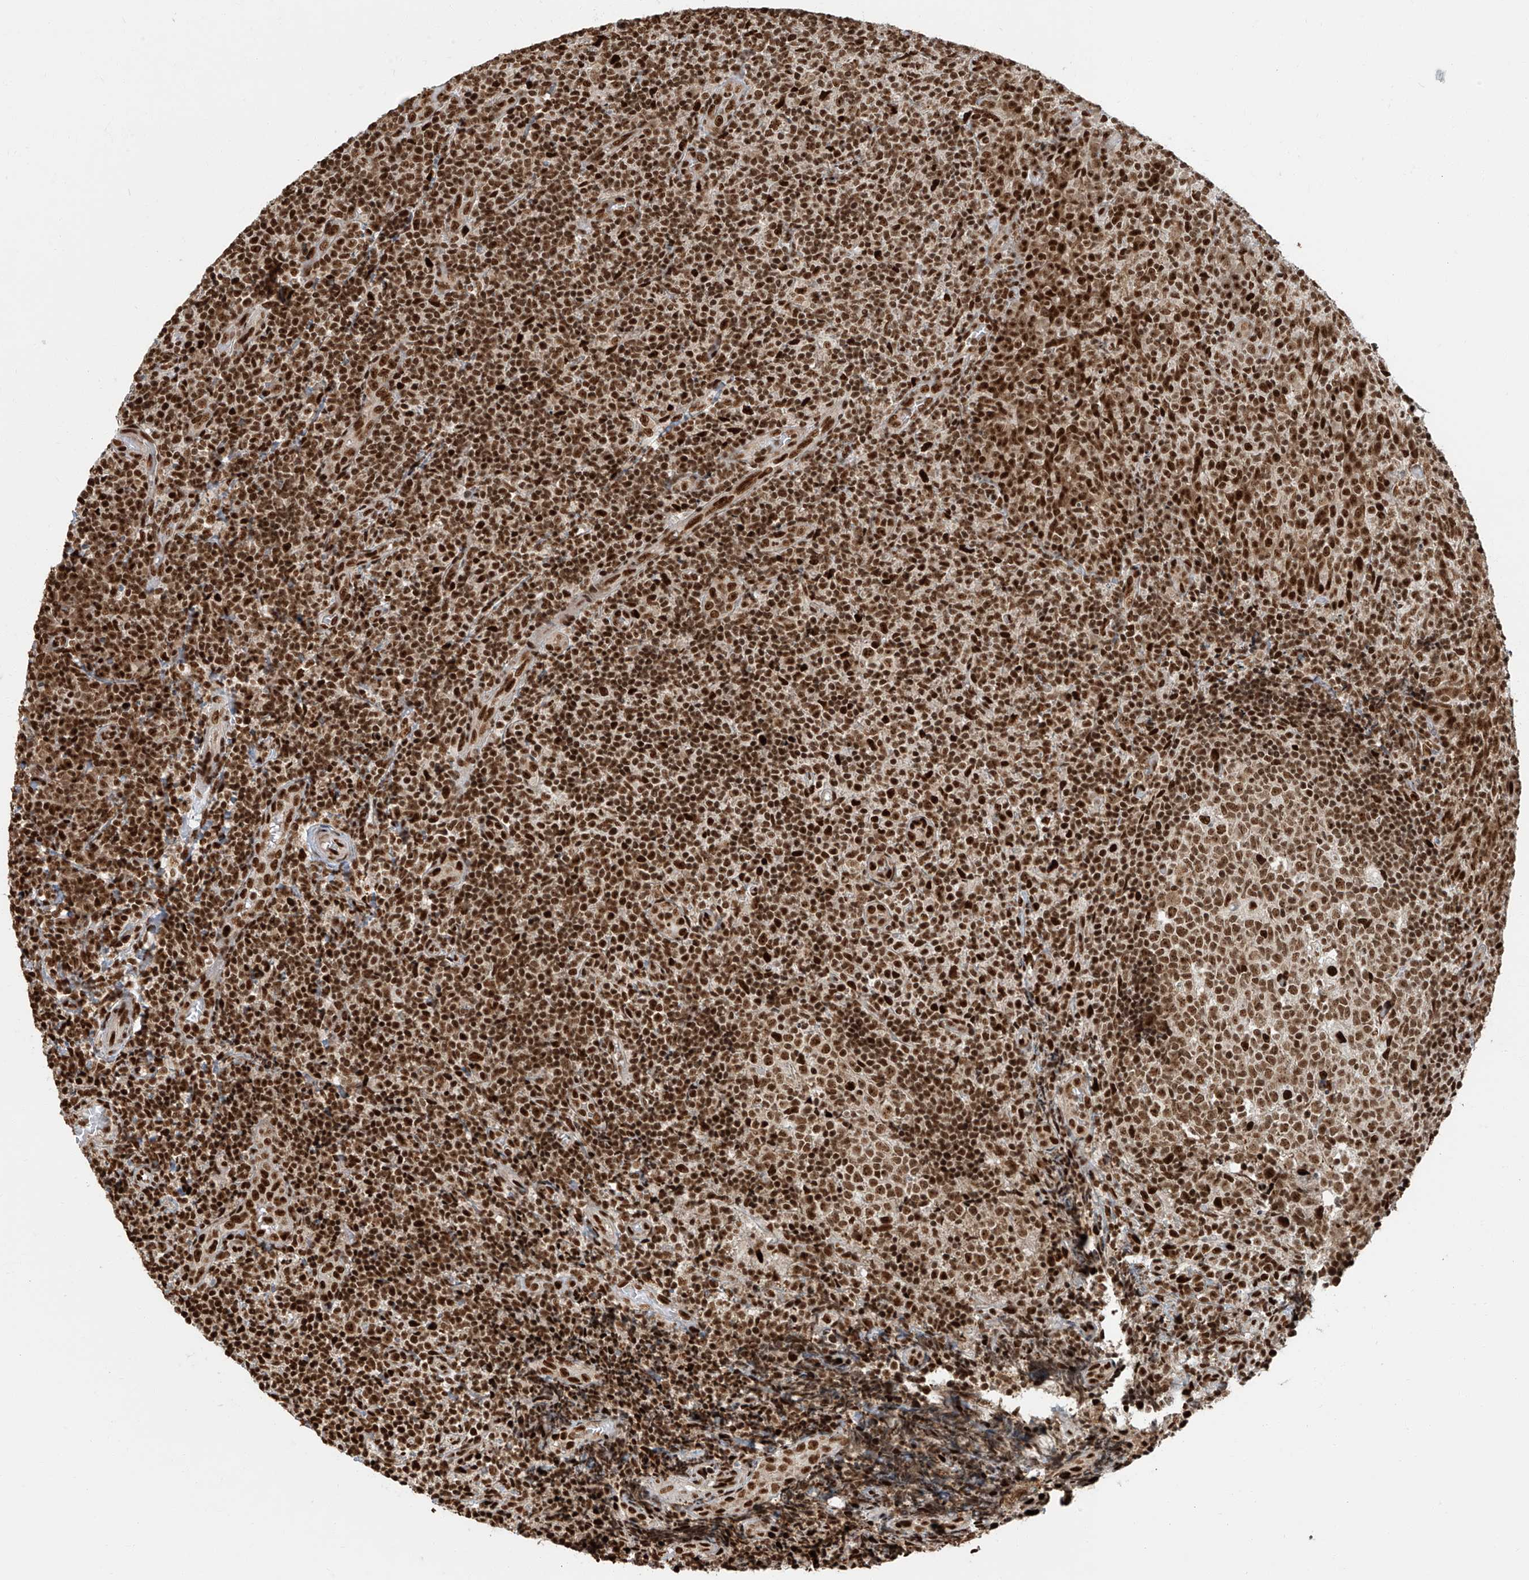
{"staining": {"intensity": "moderate", "quantity": ">75%", "location": "nuclear"}, "tissue": "tonsil", "cell_type": "Germinal center cells", "image_type": "normal", "snomed": [{"axis": "morphology", "description": "Normal tissue, NOS"}, {"axis": "topography", "description": "Tonsil"}], "caption": "Protein analysis of benign tonsil displays moderate nuclear expression in about >75% of germinal center cells. (DAB (3,3'-diaminobenzidine) IHC with brightfield microscopy, high magnification).", "gene": "FAM193B", "patient": {"sex": "female", "age": 19}}